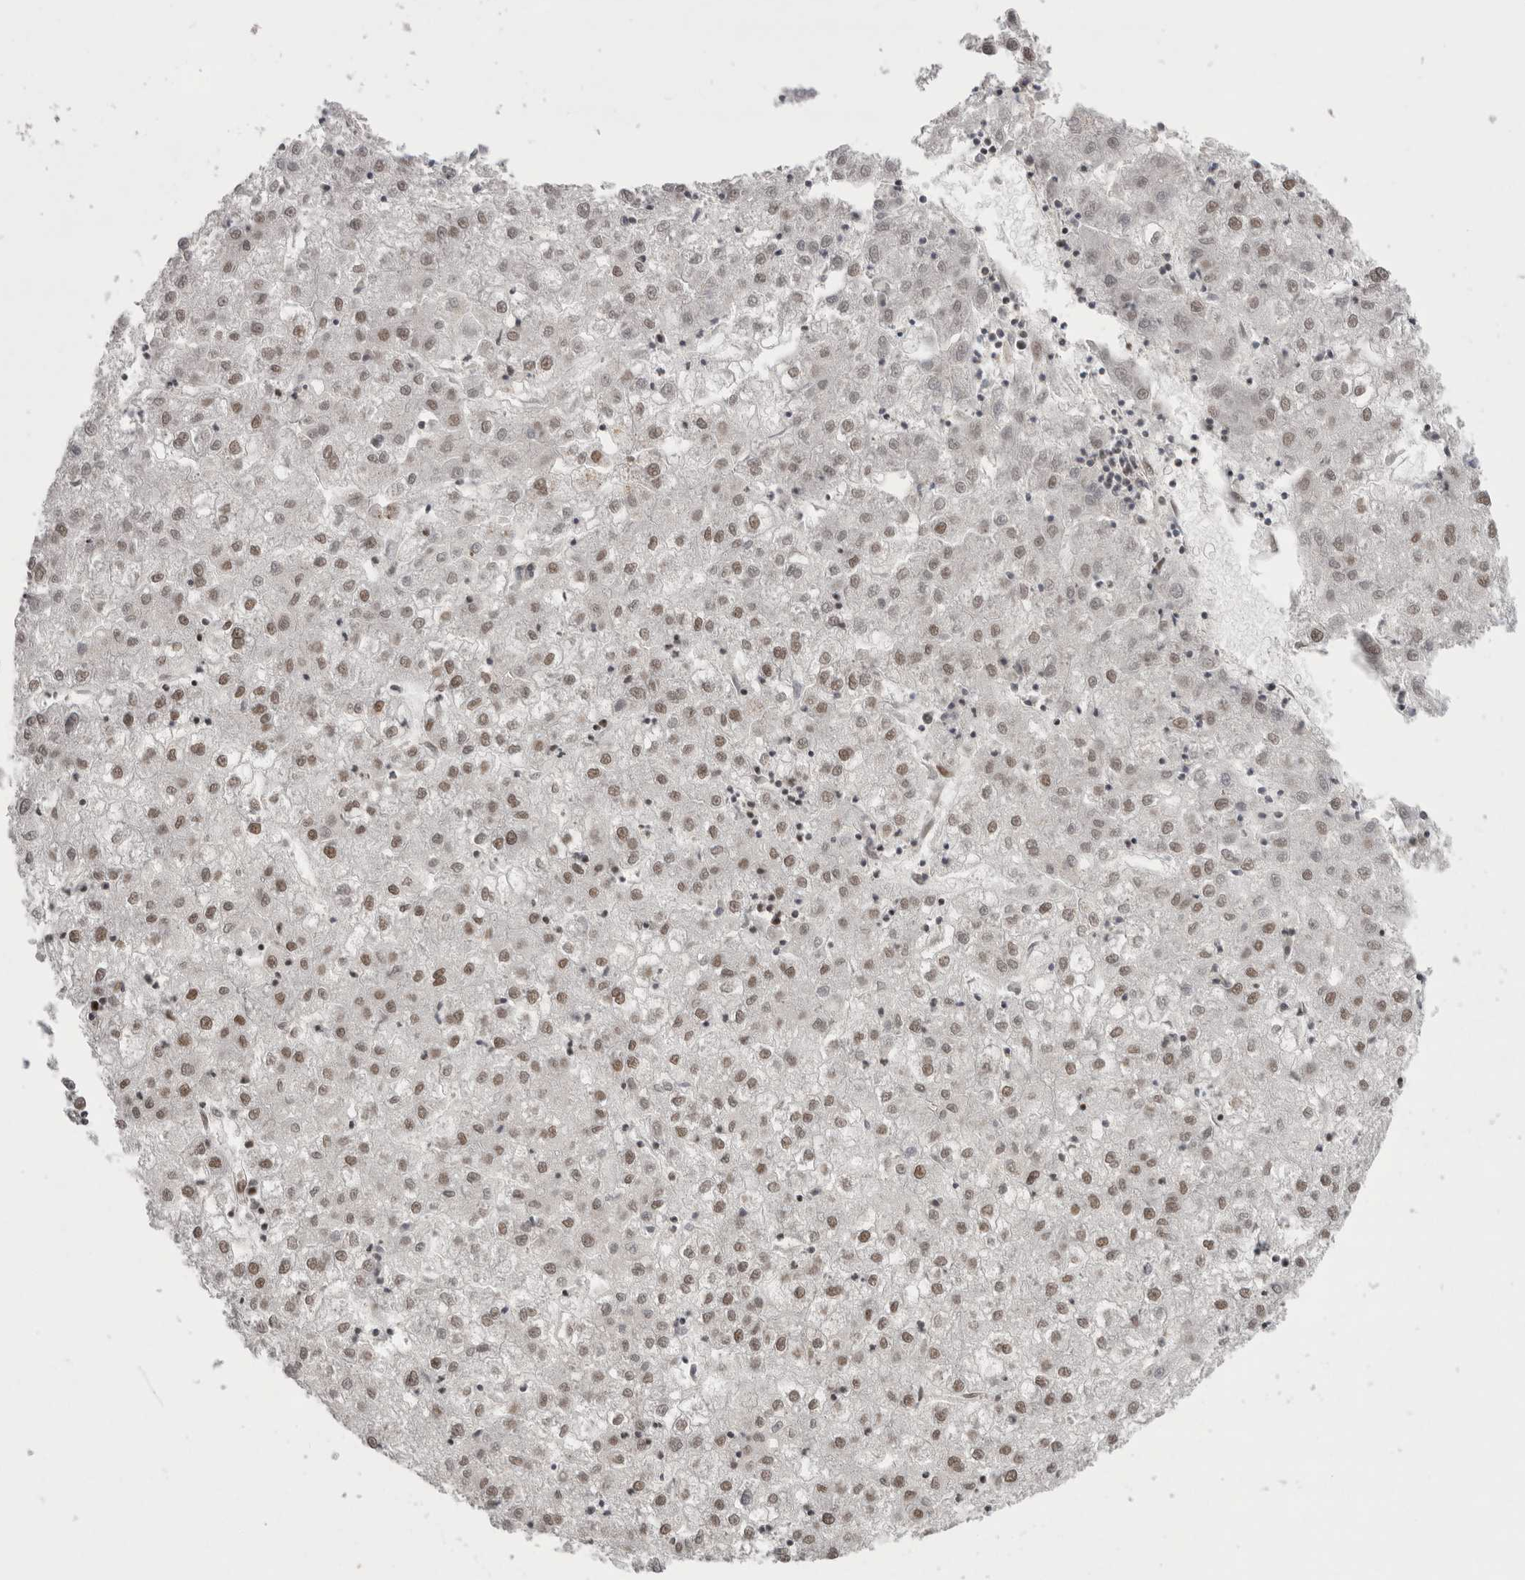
{"staining": {"intensity": "moderate", "quantity": ">75%", "location": "nuclear"}, "tissue": "liver cancer", "cell_type": "Tumor cells", "image_type": "cancer", "snomed": [{"axis": "morphology", "description": "Carcinoma, Hepatocellular, NOS"}, {"axis": "topography", "description": "Liver"}], "caption": "Liver cancer (hepatocellular carcinoma) stained with a brown dye displays moderate nuclear positive positivity in about >75% of tumor cells.", "gene": "POU5F1", "patient": {"sex": "male", "age": 72}}